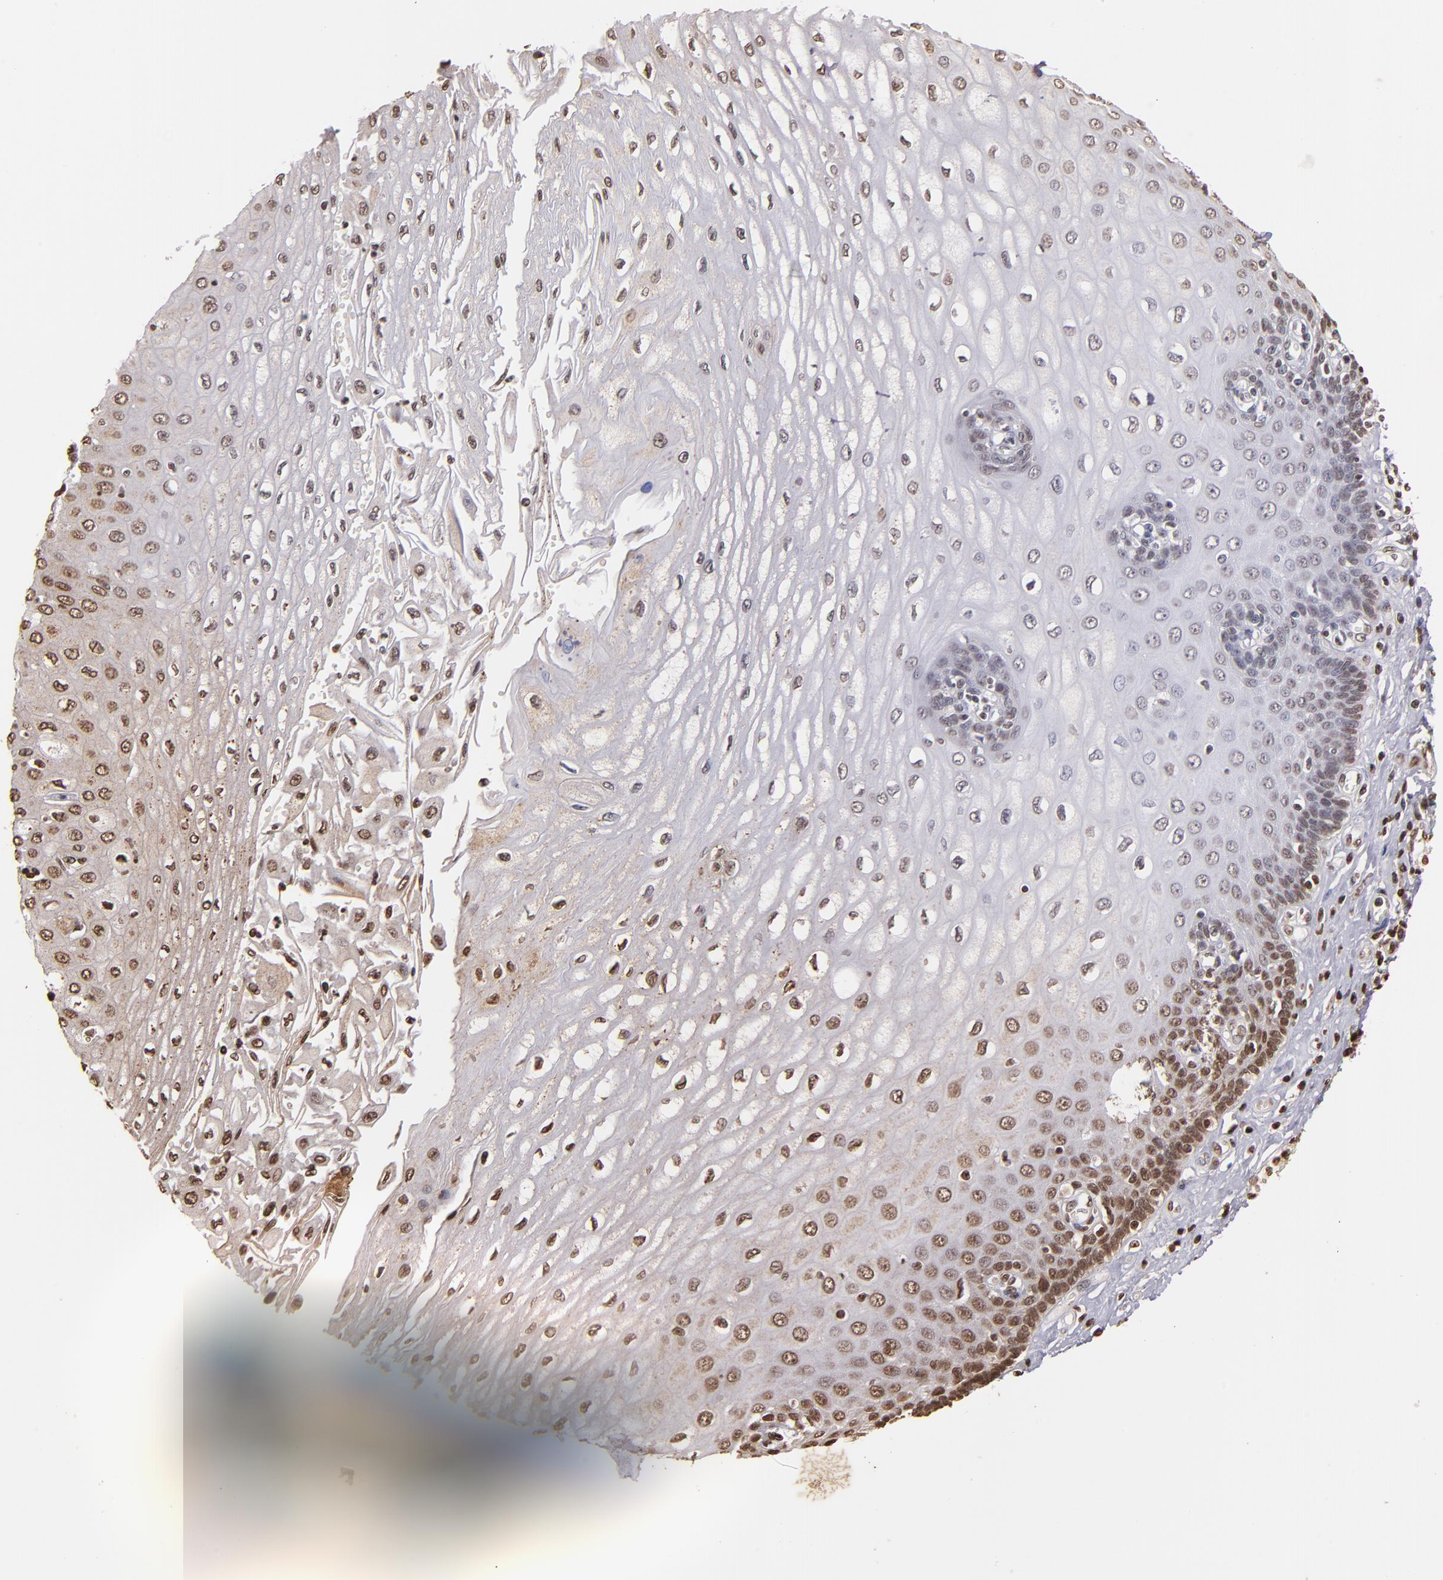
{"staining": {"intensity": "moderate", "quantity": "25%-75%", "location": "nuclear"}, "tissue": "esophagus", "cell_type": "Squamous epithelial cells", "image_type": "normal", "snomed": [{"axis": "morphology", "description": "Normal tissue, NOS"}, {"axis": "topography", "description": "Esophagus"}], "caption": "This micrograph reveals immunohistochemistry staining of benign esophagus, with medium moderate nuclear positivity in approximately 25%-75% of squamous epithelial cells.", "gene": "CUL3", "patient": {"sex": "male", "age": 62}}